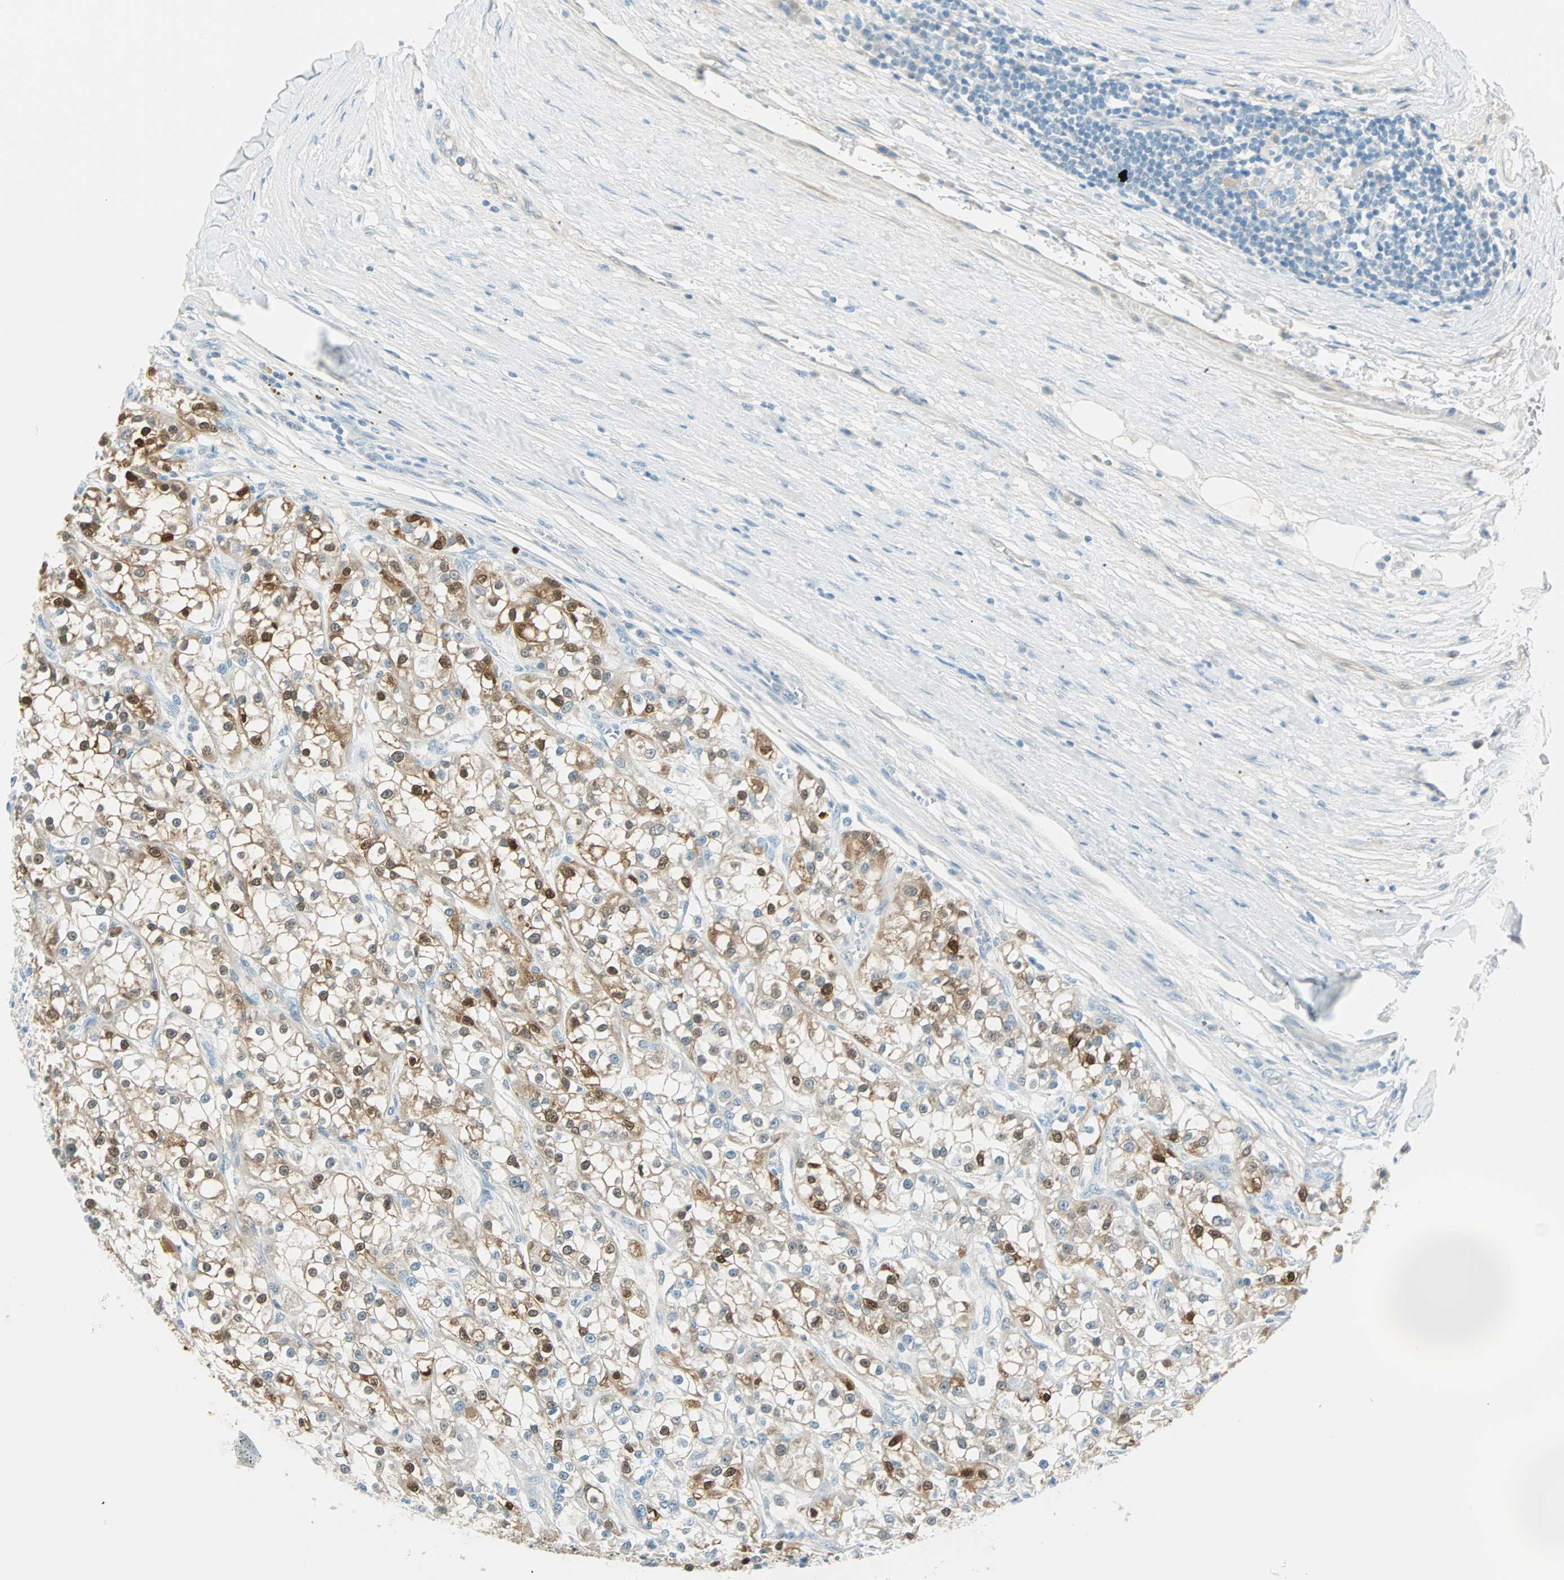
{"staining": {"intensity": "strong", "quantity": ">75%", "location": "cytoplasmic/membranous,nuclear"}, "tissue": "renal cancer", "cell_type": "Tumor cells", "image_type": "cancer", "snomed": [{"axis": "morphology", "description": "Adenocarcinoma, NOS"}, {"axis": "topography", "description": "Kidney"}], "caption": "DAB (3,3'-diaminobenzidine) immunohistochemical staining of human renal adenocarcinoma shows strong cytoplasmic/membranous and nuclear protein staining in approximately >75% of tumor cells.", "gene": "S100A1", "patient": {"sex": "female", "age": 52}}